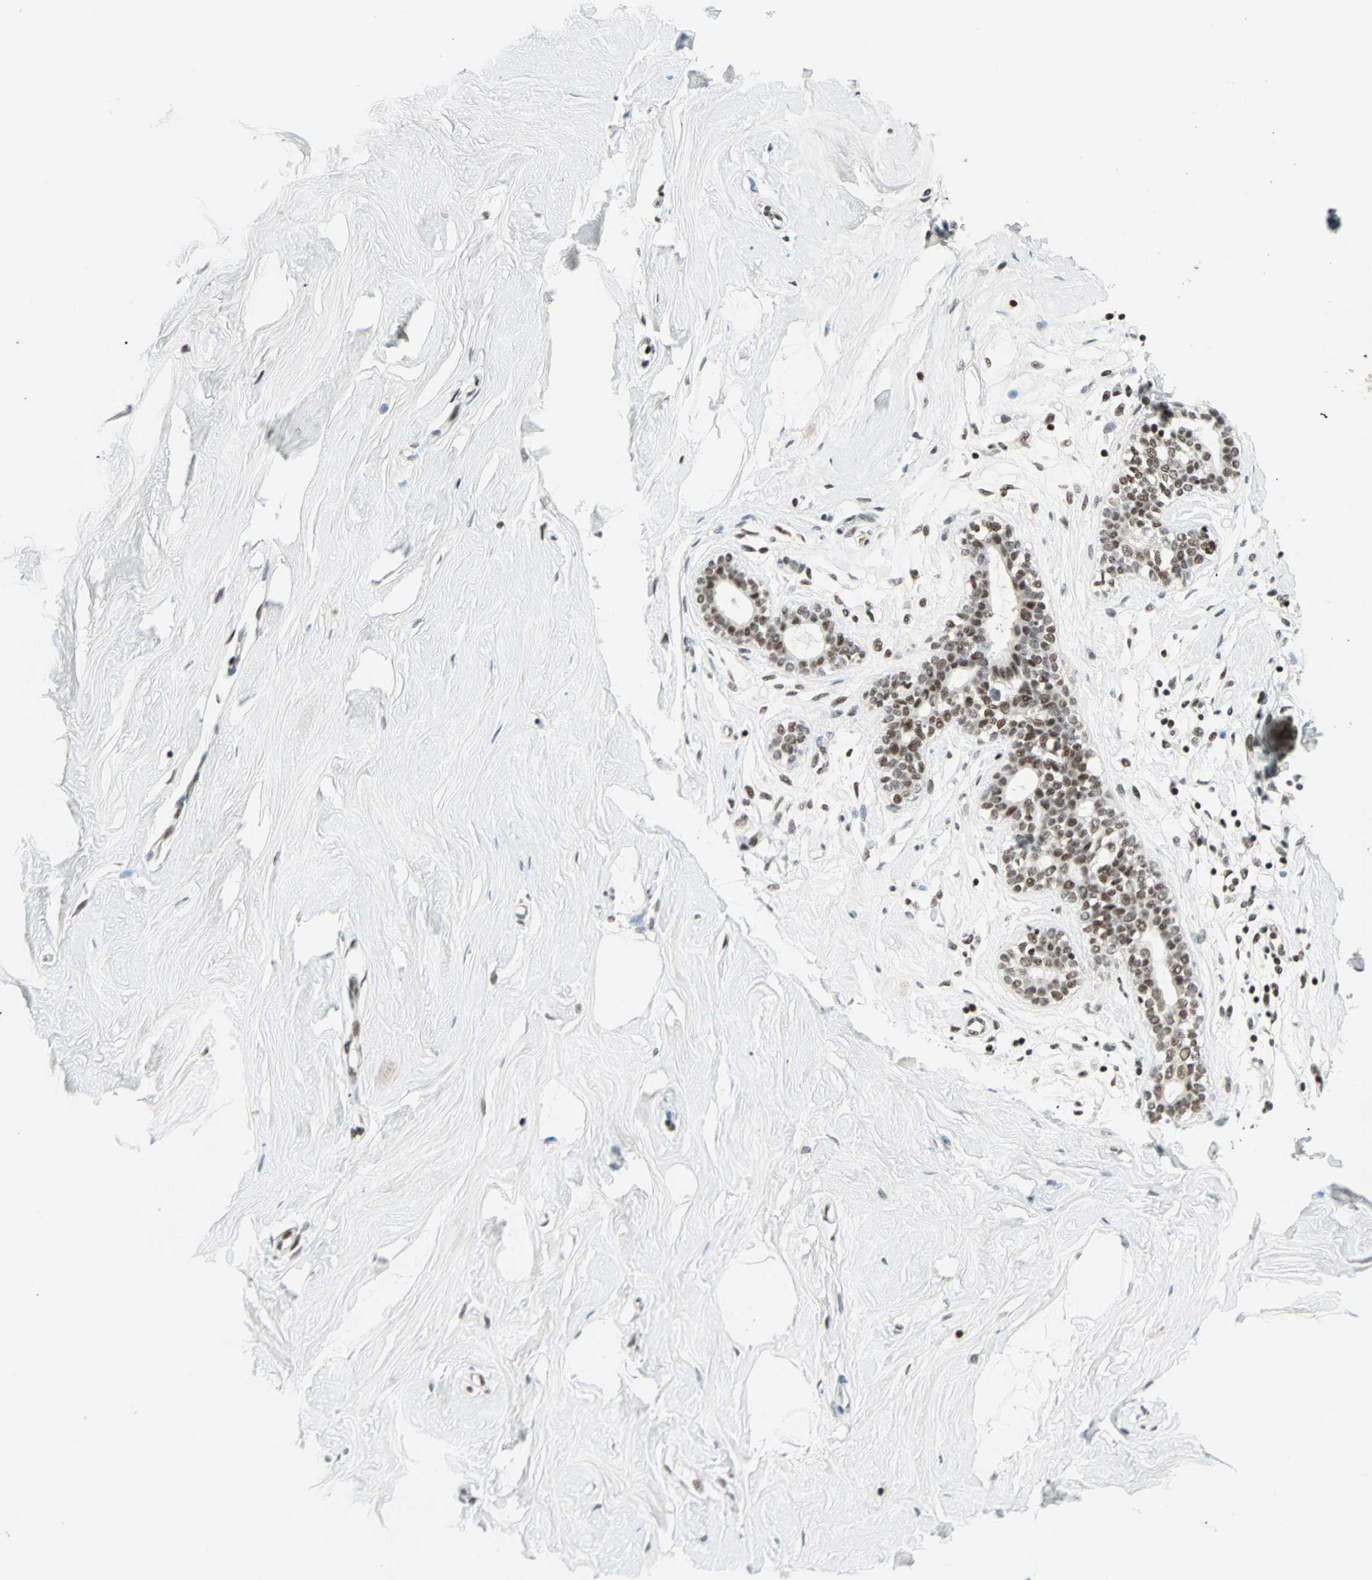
{"staining": {"intensity": "weak", "quantity": "25%-75%", "location": "nuclear"}, "tissue": "breast", "cell_type": "Adipocytes", "image_type": "normal", "snomed": [{"axis": "morphology", "description": "Normal tissue, NOS"}, {"axis": "topography", "description": "Breast"}], "caption": "An immunohistochemistry (IHC) image of unremarkable tissue is shown. Protein staining in brown highlights weak nuclear positivity in breast within adipocytes. The staining is performed using DAB (3,3'-diaminobenzidine) brown chromogen to label protein expression. The nuclei are counter-stained blue using hematoxylin.", "gene": "SIN3A", "patient": {"sex": "female", "age": 23}}